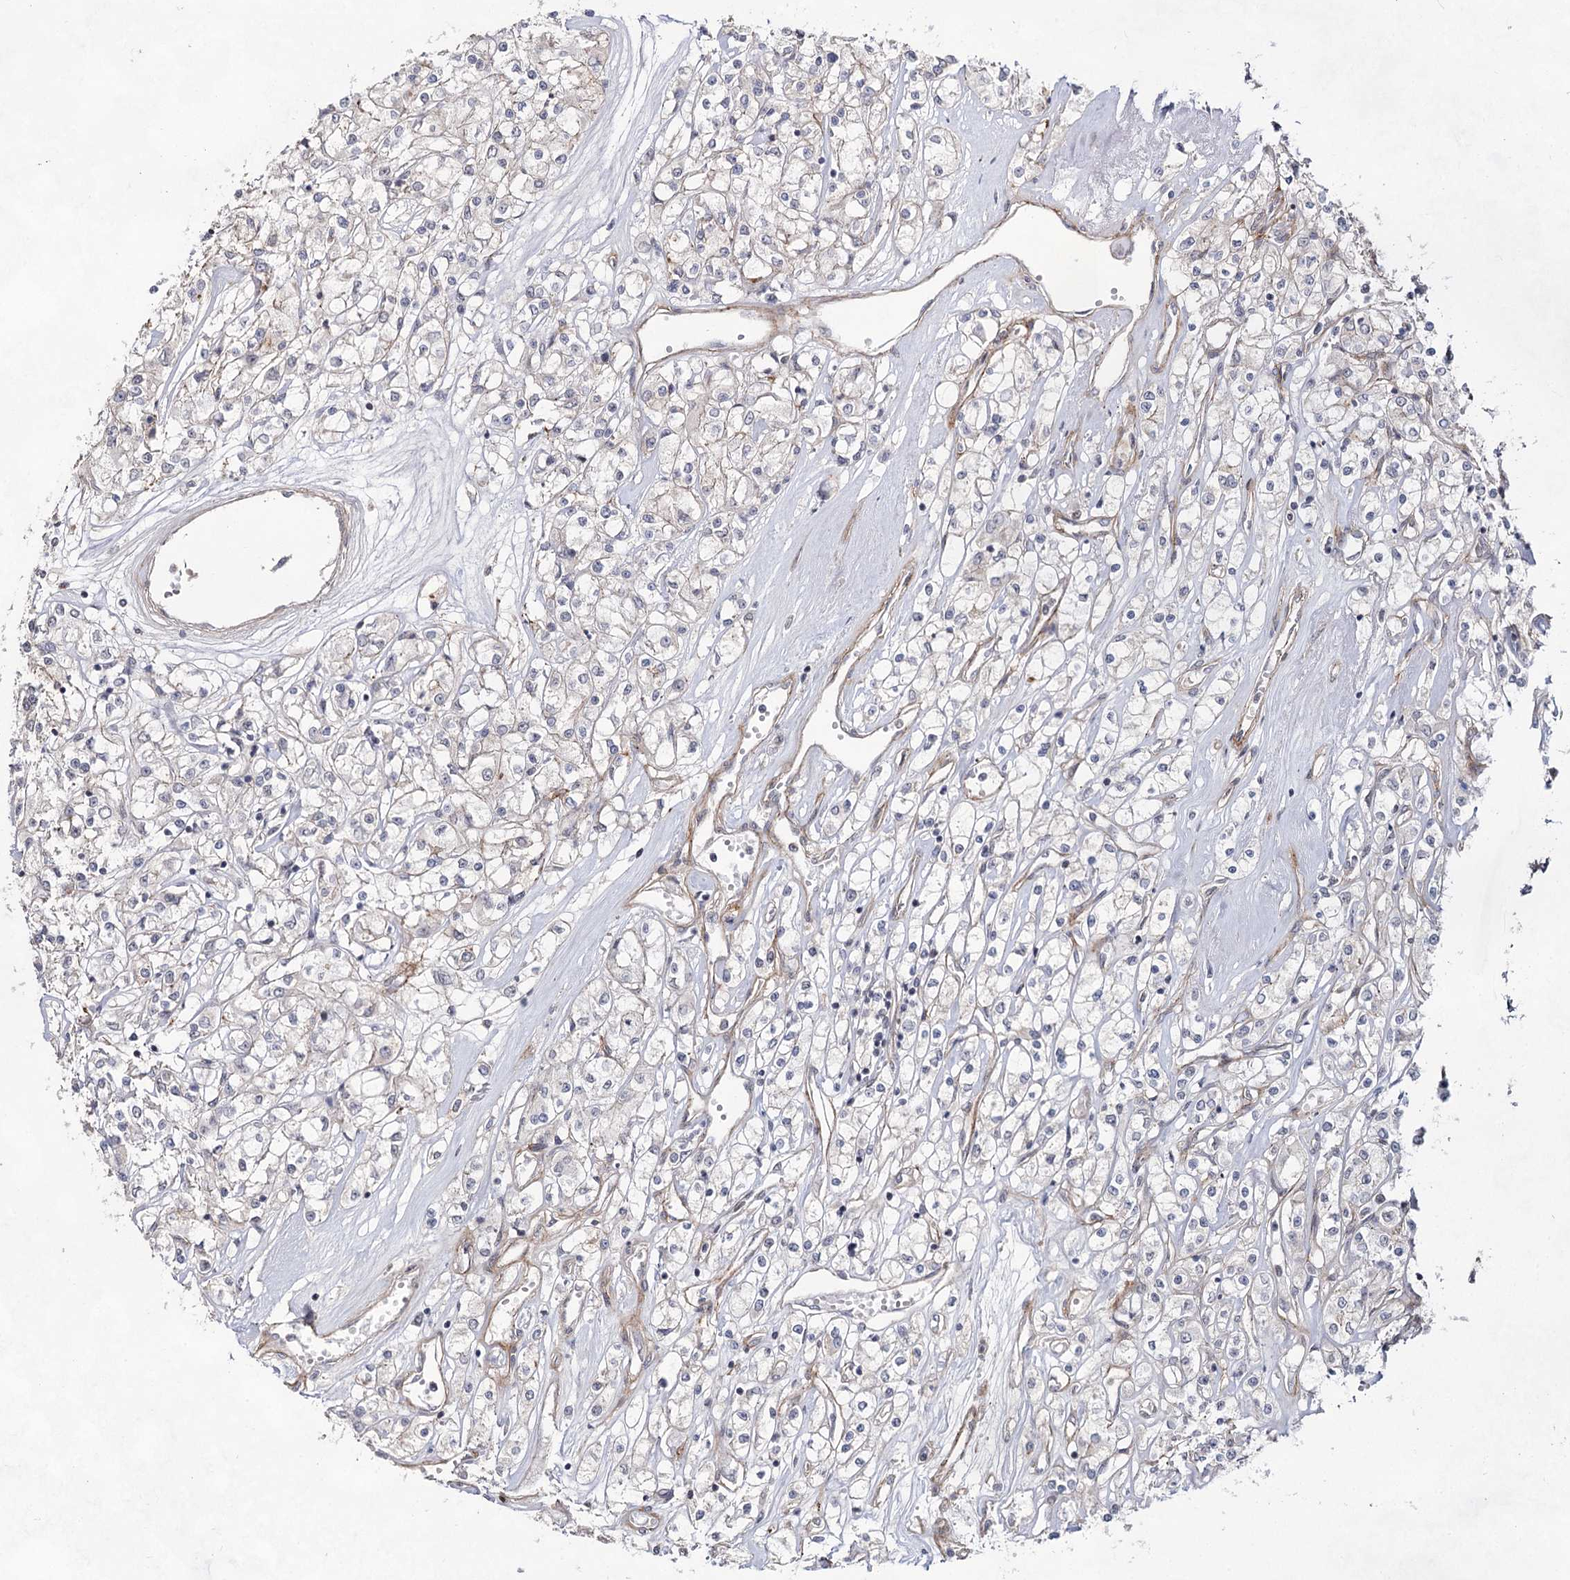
{"staining": {"intensity": "negative", "quantity": "none", "location": "none"}, "tissue": "renal cancer", "cell_type": "Tumor cells", "image_type": "cancer", "snomed": [{"axis": "morphology", "description": "Adenocarcinoma, NOS"}, {"axis": "topography", "description": "Kidney"}], "caption": "Human adenocarcinoma (renal) stained for a protein using immunohistochemistry (IHC) shows no expression in tumor cells.", "gene": "ATL2", "patient": {"sex": "female", "age": 59}}